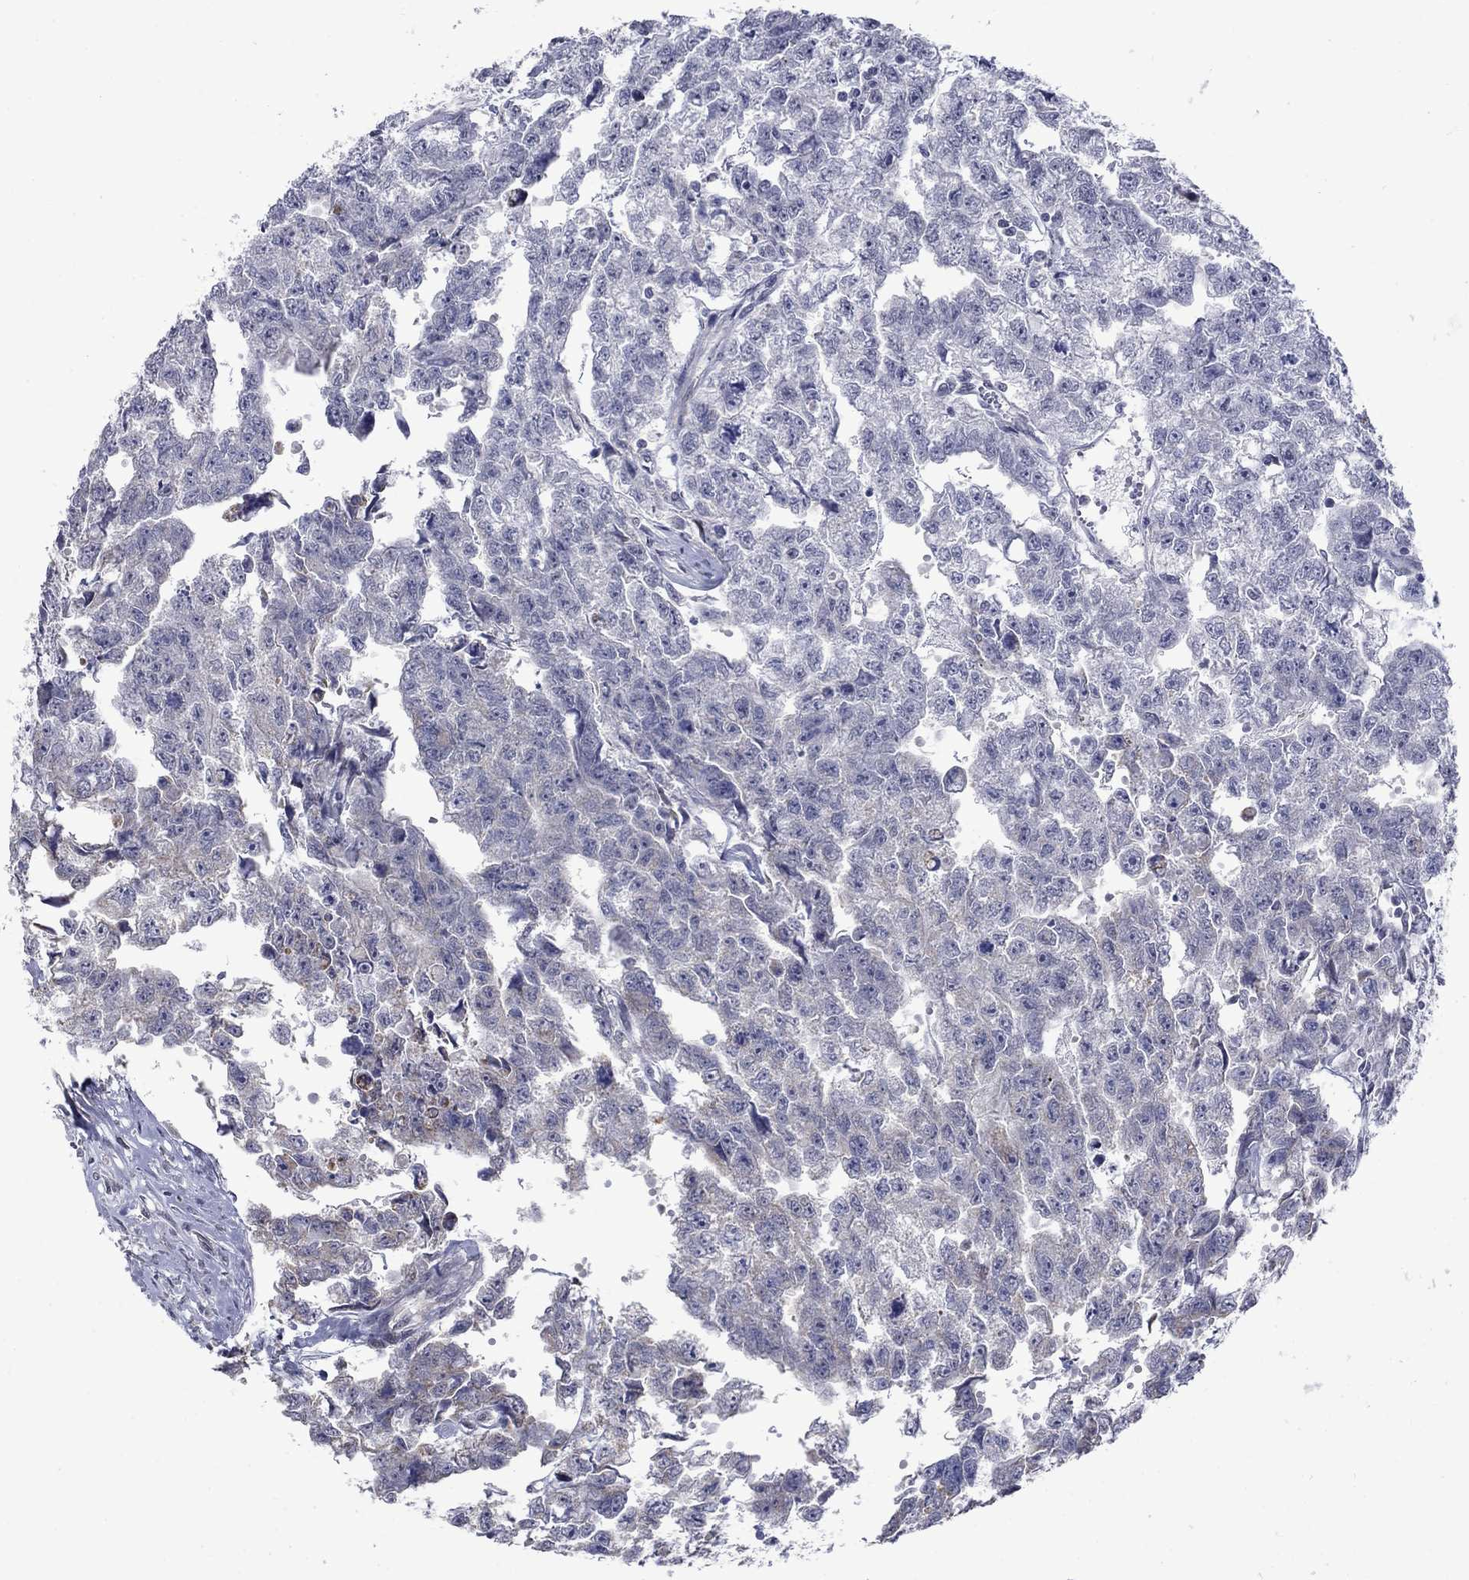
{"staining": {"intensity": "negative", "quantity": "none", "location": "none"}, "tissue": "testis cancer", "cell_type": "Tumor cells", "image_type": "cancer", "snomed": [{"axis": "morphology", "description": "Carcinoma, Embryonal, NOS"}, {"axis": "morphology", "description": "Teratoma, malignant, NOS"}, {"axis": "topography", "description": "Testis"}], "caption": "Tumor cells show no significant expression in teratoma (malignant) (testis). (Stains: DAB immunohistochemistry (IHC) with hematoxylin counter stain, Microscopy: brightfield microscopy at high magnification).", "gene": "KCNJ16", "patient": {"sex": "male", "age": 44}}